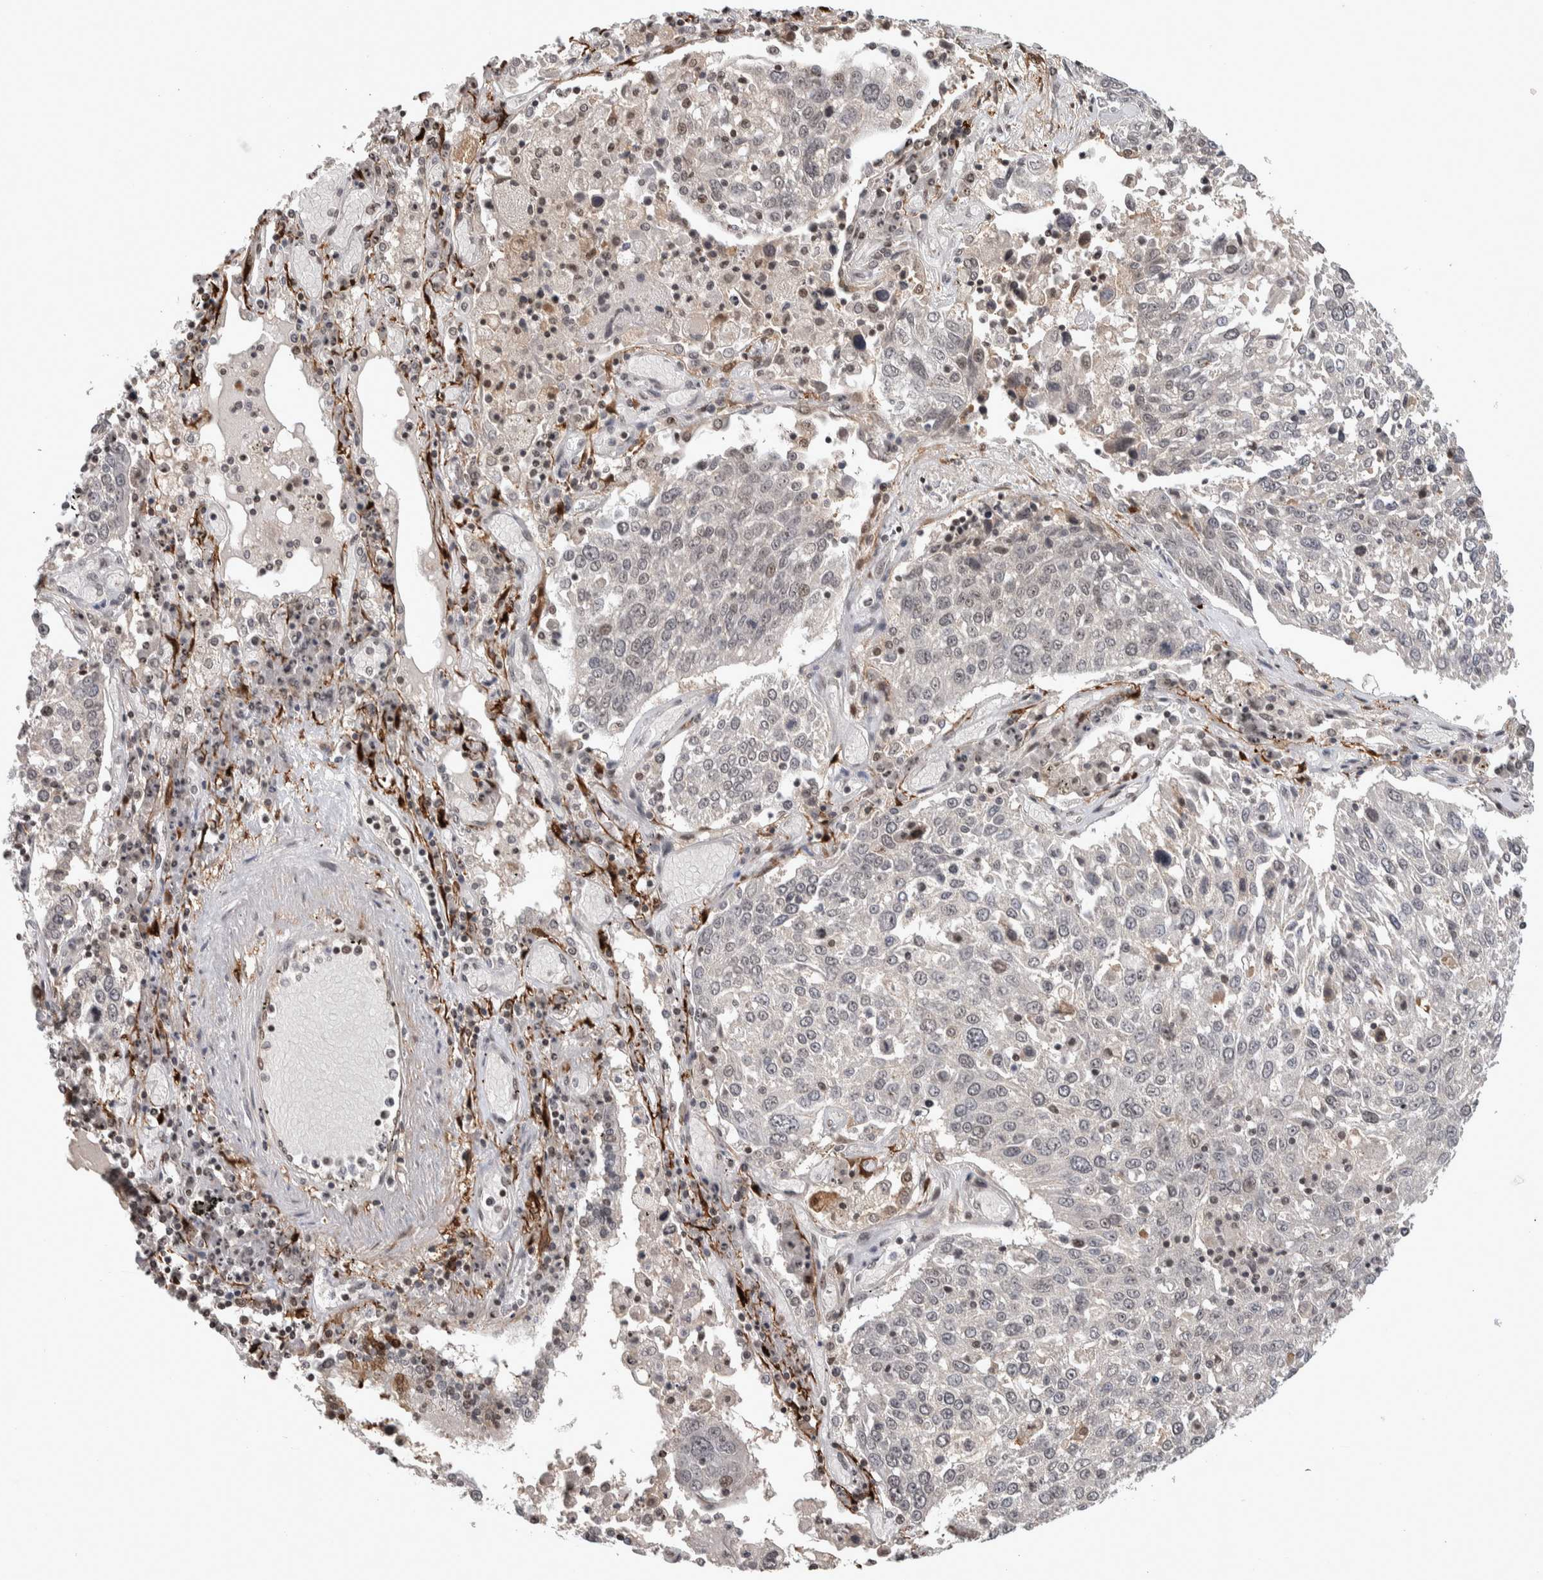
{"staining": {"intensity": "weak", "quantity": "<25%", "location": "nuclear"}, "tissue": "lung cancer", "cell_type": "Tumor cells", "image_type": "cancer", "snomed": [{"axis": "morphology", "description": "Squamous cell carcinoma, NOS"}, {"axis": "topography", "description": "Lung"}], "caption": "Immunohistochemical staining of human lung squamous cell carcinoma demonstrates no significant positivity in tumor cells. Brightfield microscopy of immunohistochemistry (IHC) stained with DAB (brown) and hematoxylin (blue), captured at high magnification.", "gene": "ZSCAN21", "patient": {"sex": "male", "age": 65}}